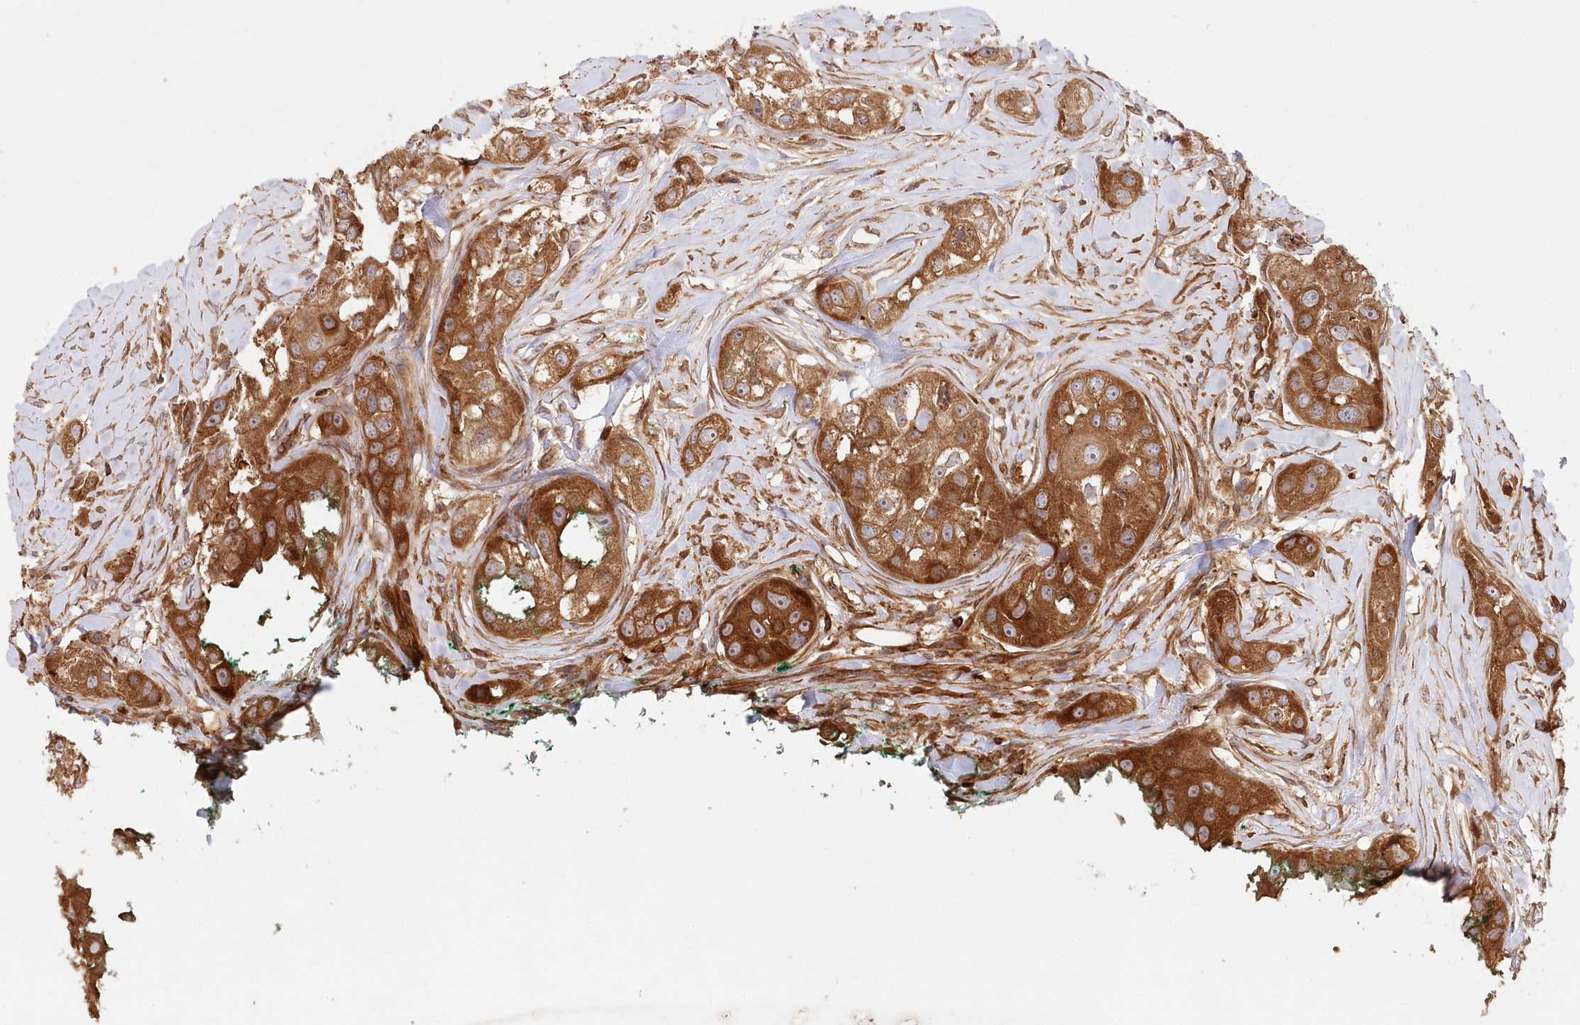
{"staining": {"intensity": "strong", "quantity": ">75%", "location": "cytoplasmic/membranous"}, "tissue": "head and neck cancer", "cell_type": "Tumor cells", "image_type": "cancer", "snomed": [{"axis": "morphology", "description": "Normal tissue, NOS"}, {"axis": "morphology", "description": "Squamous cell carcinoma, NOS"}, {"axis": "topography", "description": "Skeletal muscle"}, {"axis": "topography", "description": "Head-Neck"}], "caption": "Brown immunohistochemical staining in human head and neck cancer (squamous cell carcinoma) reveals strong cytoplasmic/membranous expression in about >75% of tumor cells. The staining was performed using DAB (3,3'-diaminobenzidine), with brown indicating positive protein expression. Nuclei are stained blue with hematoxylin.", "gene": "PAIP2", "patient": {"sex": "male", "age": 51}}